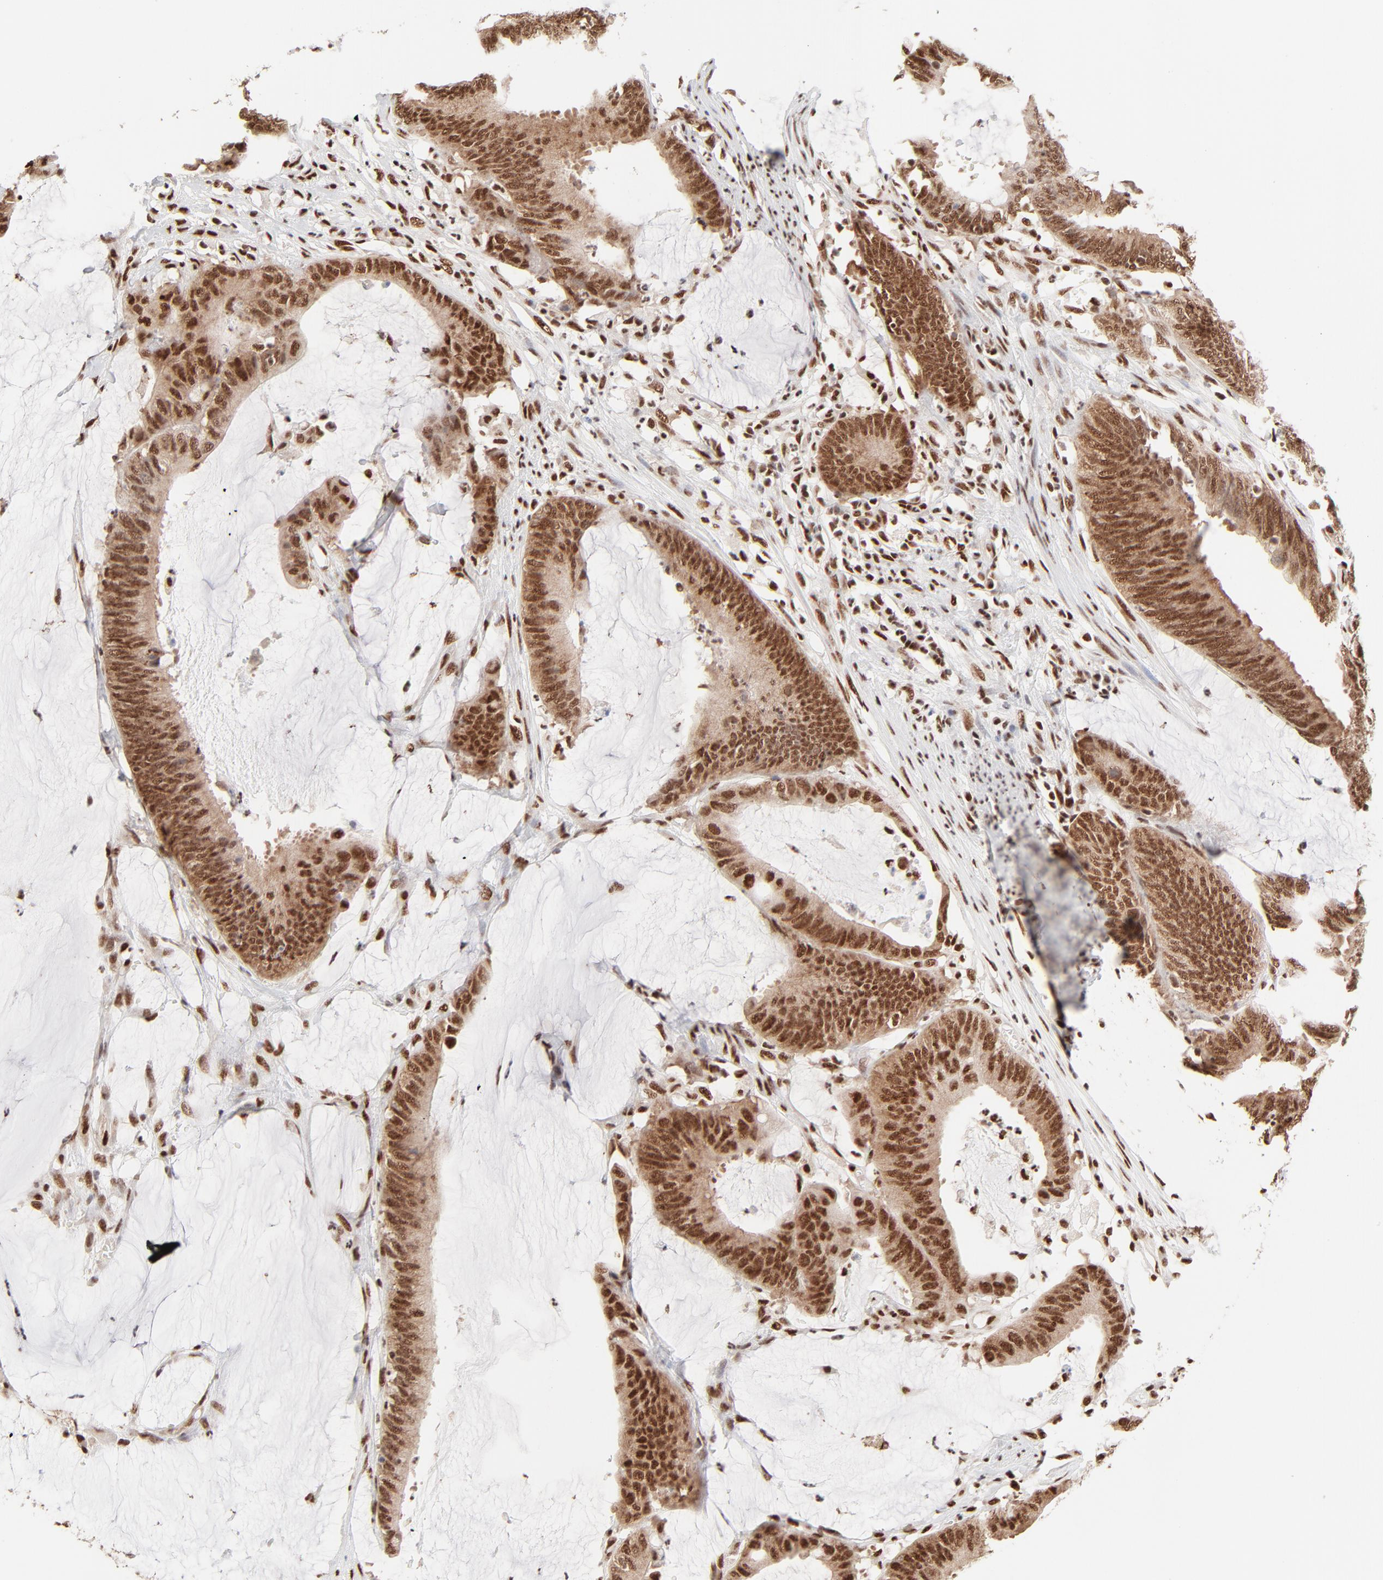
{"staining": {"intensity": "strong", "quantity": ">75%", "location": "nuclear"}, "tissue": "colorectal cancer", "cell_type": "Tumor cells", "image_type": "cancer", "snomed": [{"axis": "morphology", "description": "Adenocarcinoma, NOS"}, {"axis": "topography", "description": "Rectum"}], "caption": "A micrograph showing strong nuclear expression in about >75% of tumor cells in colorectal adenocarcinoma, as visualized by brown immunohistochemical staining.", "gene": "TARDBP", "patient": {"sex": "female", "age": 66}}